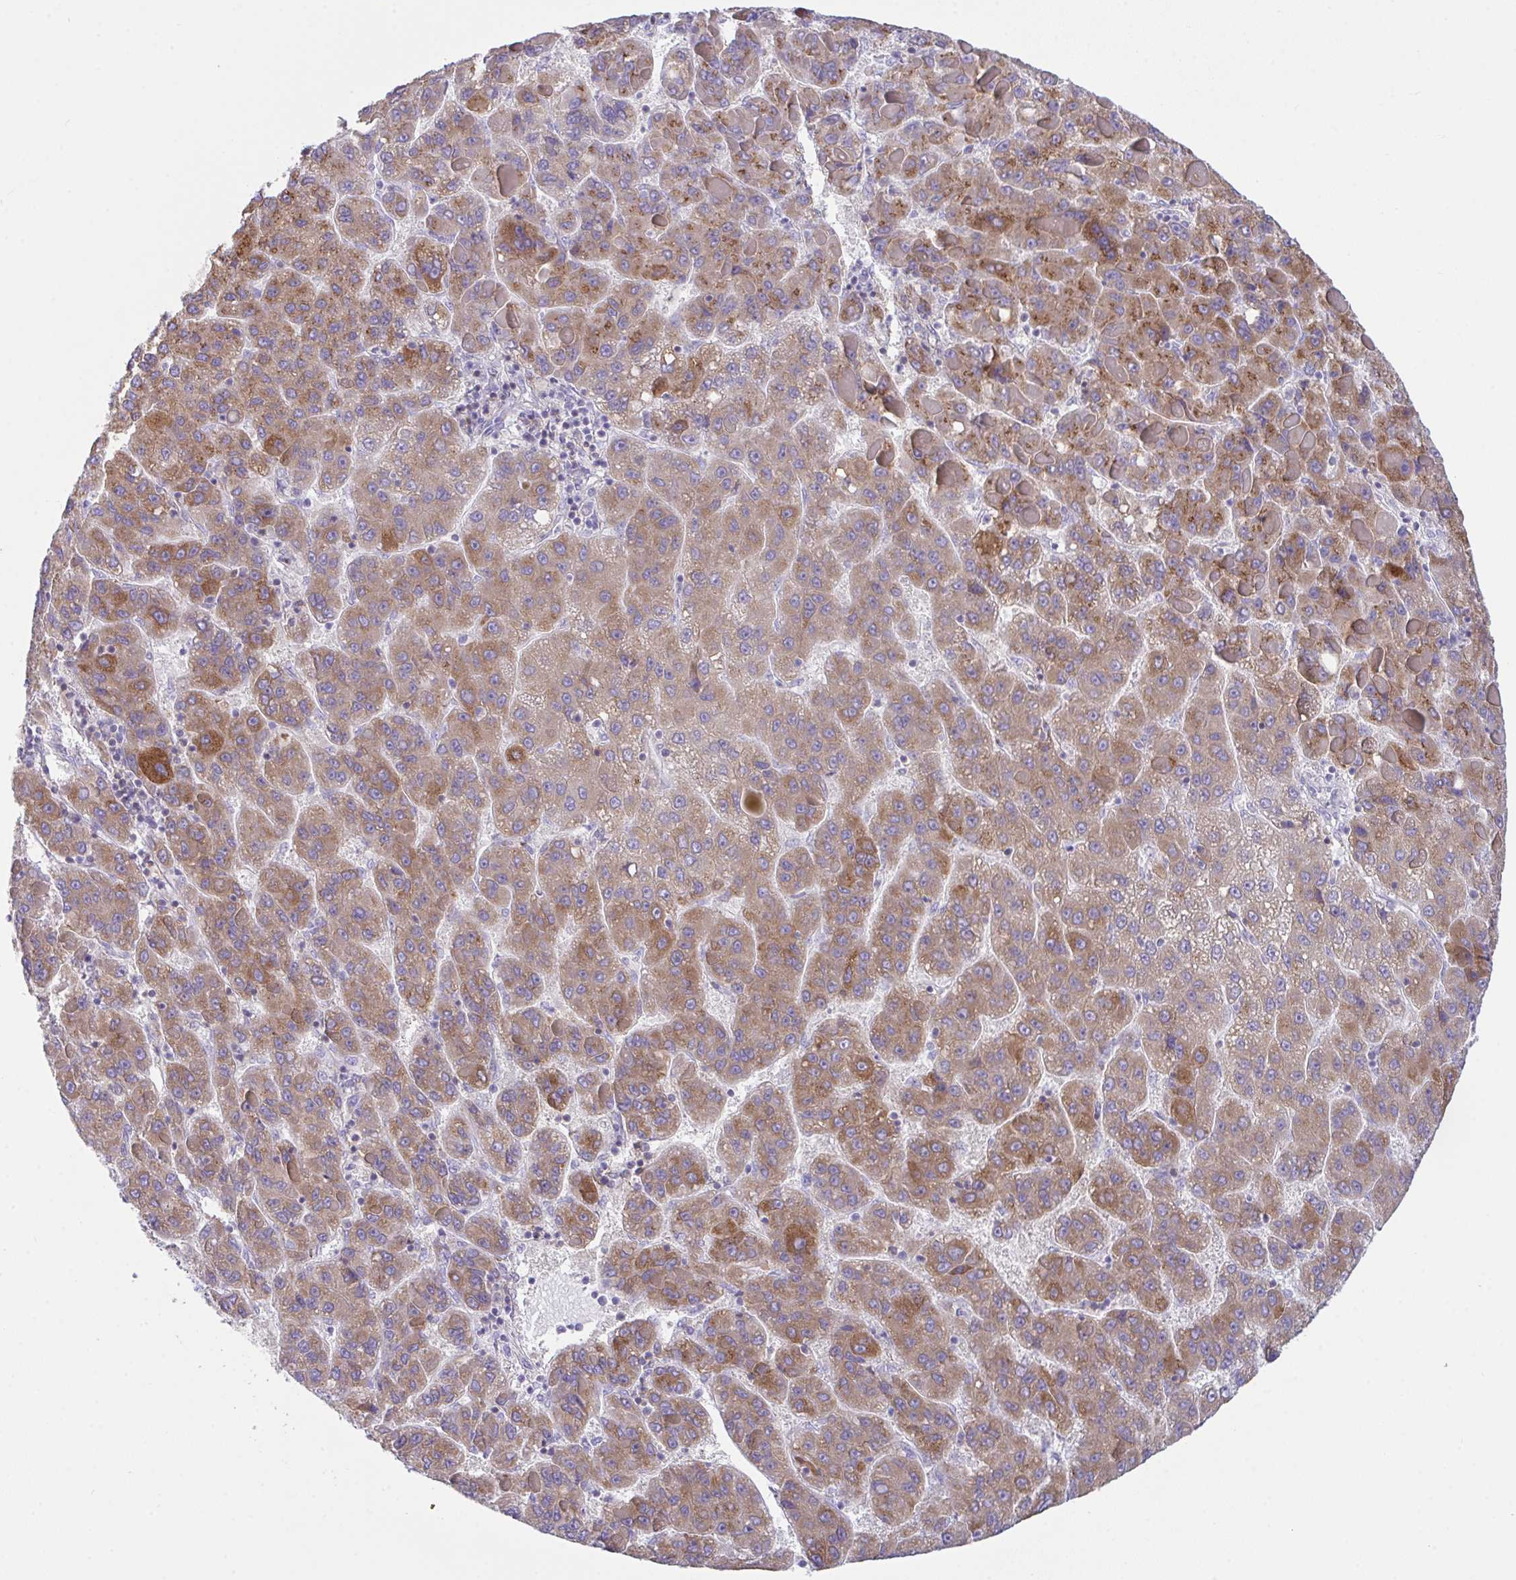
{"staining": {"intensity": "moderate", "quantity": ">75%", "location": "cytoplasmic/membranous"}, "tissue": "liver cancer", "cell_type": "Tumor cells", "image_type": "cancer", "snomed": [{"axis": "morphology", "description": "Carcinoma, Hepatocellular, NOS"}, {"axis": "topography", "description": "Liver"}], "caption": "Liver cancer tissue displays moderate cytoplasmic/membranous expression in about >75% of tumor cells Using DAB (brown) and hematoxylin (blue) stains, captured at high magnification using brightfield microscopy.", "gene": "MIA3", "patient": {"sex": "female", "age": 82}}